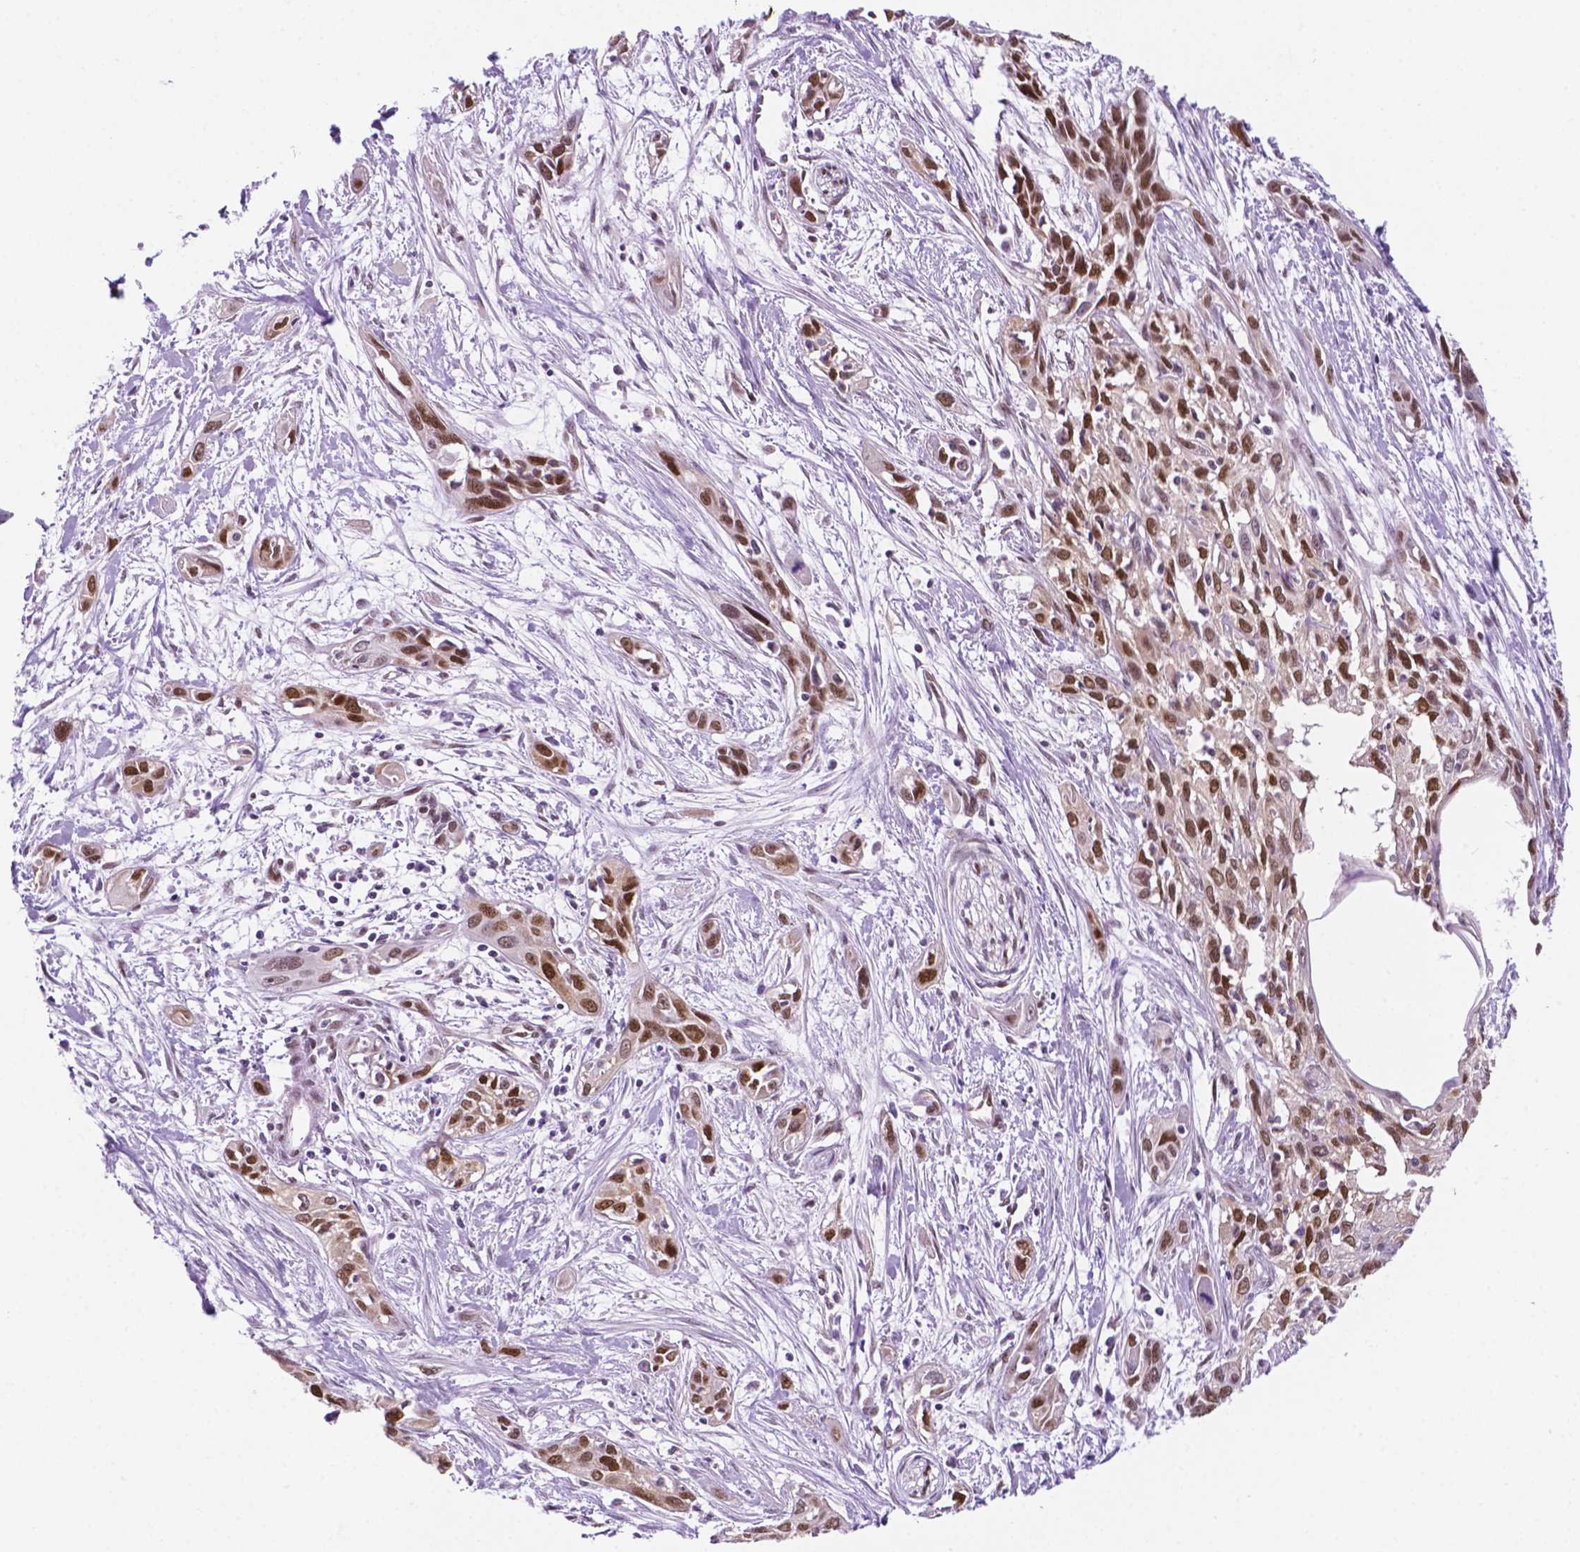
{"staining": {"intensity": "moderate", "quantity": "25%-75%", "location": "nuclear"}, "tissue": "pancreatic cancer", "cell_type": "Tumor cells", "image_type": "cancer", "snomed": [{"axis": "morphology", "description": "Adenocarcinoma, NOS"}, {"axis": "topography", "description": "Pancreas"}], "caption": "Protein positivity by immunohistochemistry demonstrates moderate nuclear staining in about 25%-75% of tumor cells in pancreatic adenocarcinoma.", "gene": "ERF", "patient": {"sex": "female", "age": 55}}